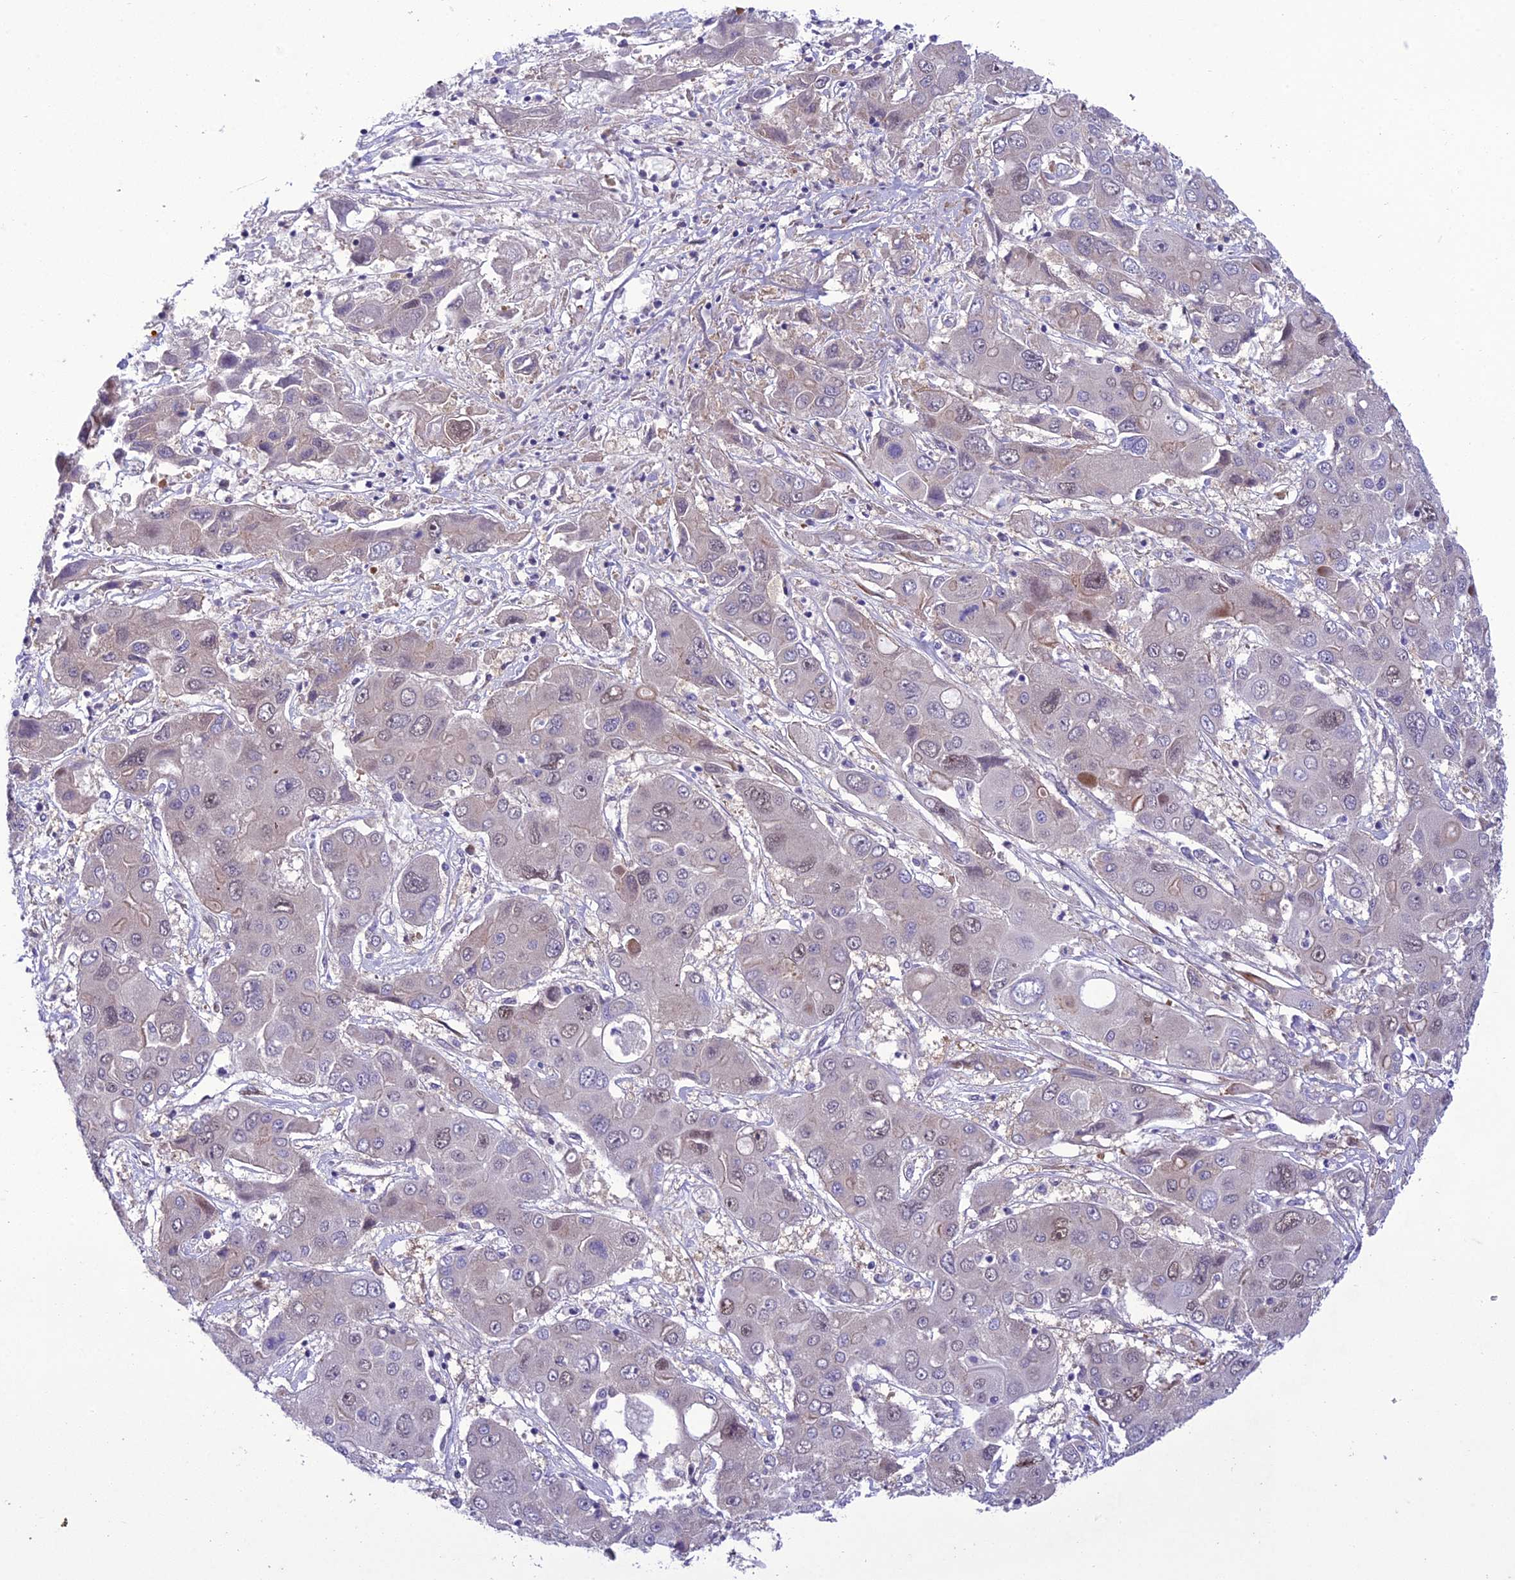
{"staining": {"intensity": "moderate", "quantity": "<25%", "location": "nuclear"}, "tissue": "liver cancer", "cell_type": "Tumor cells", "image_type": "cancer", "snomed": [{"axis": "morphology", "description": "Cholangiocarcinoma"}, {"axis": "topography", "description": "Liver"}], "caption": "This is a photomicrograph of immunohistochemistry staining of liver cancer (cholangiocarcinoma), which shows moderate positivity in the nuclear of tumor cells.", "gene": "GAB4", "patient": {"sex": "male", "age": 67}}